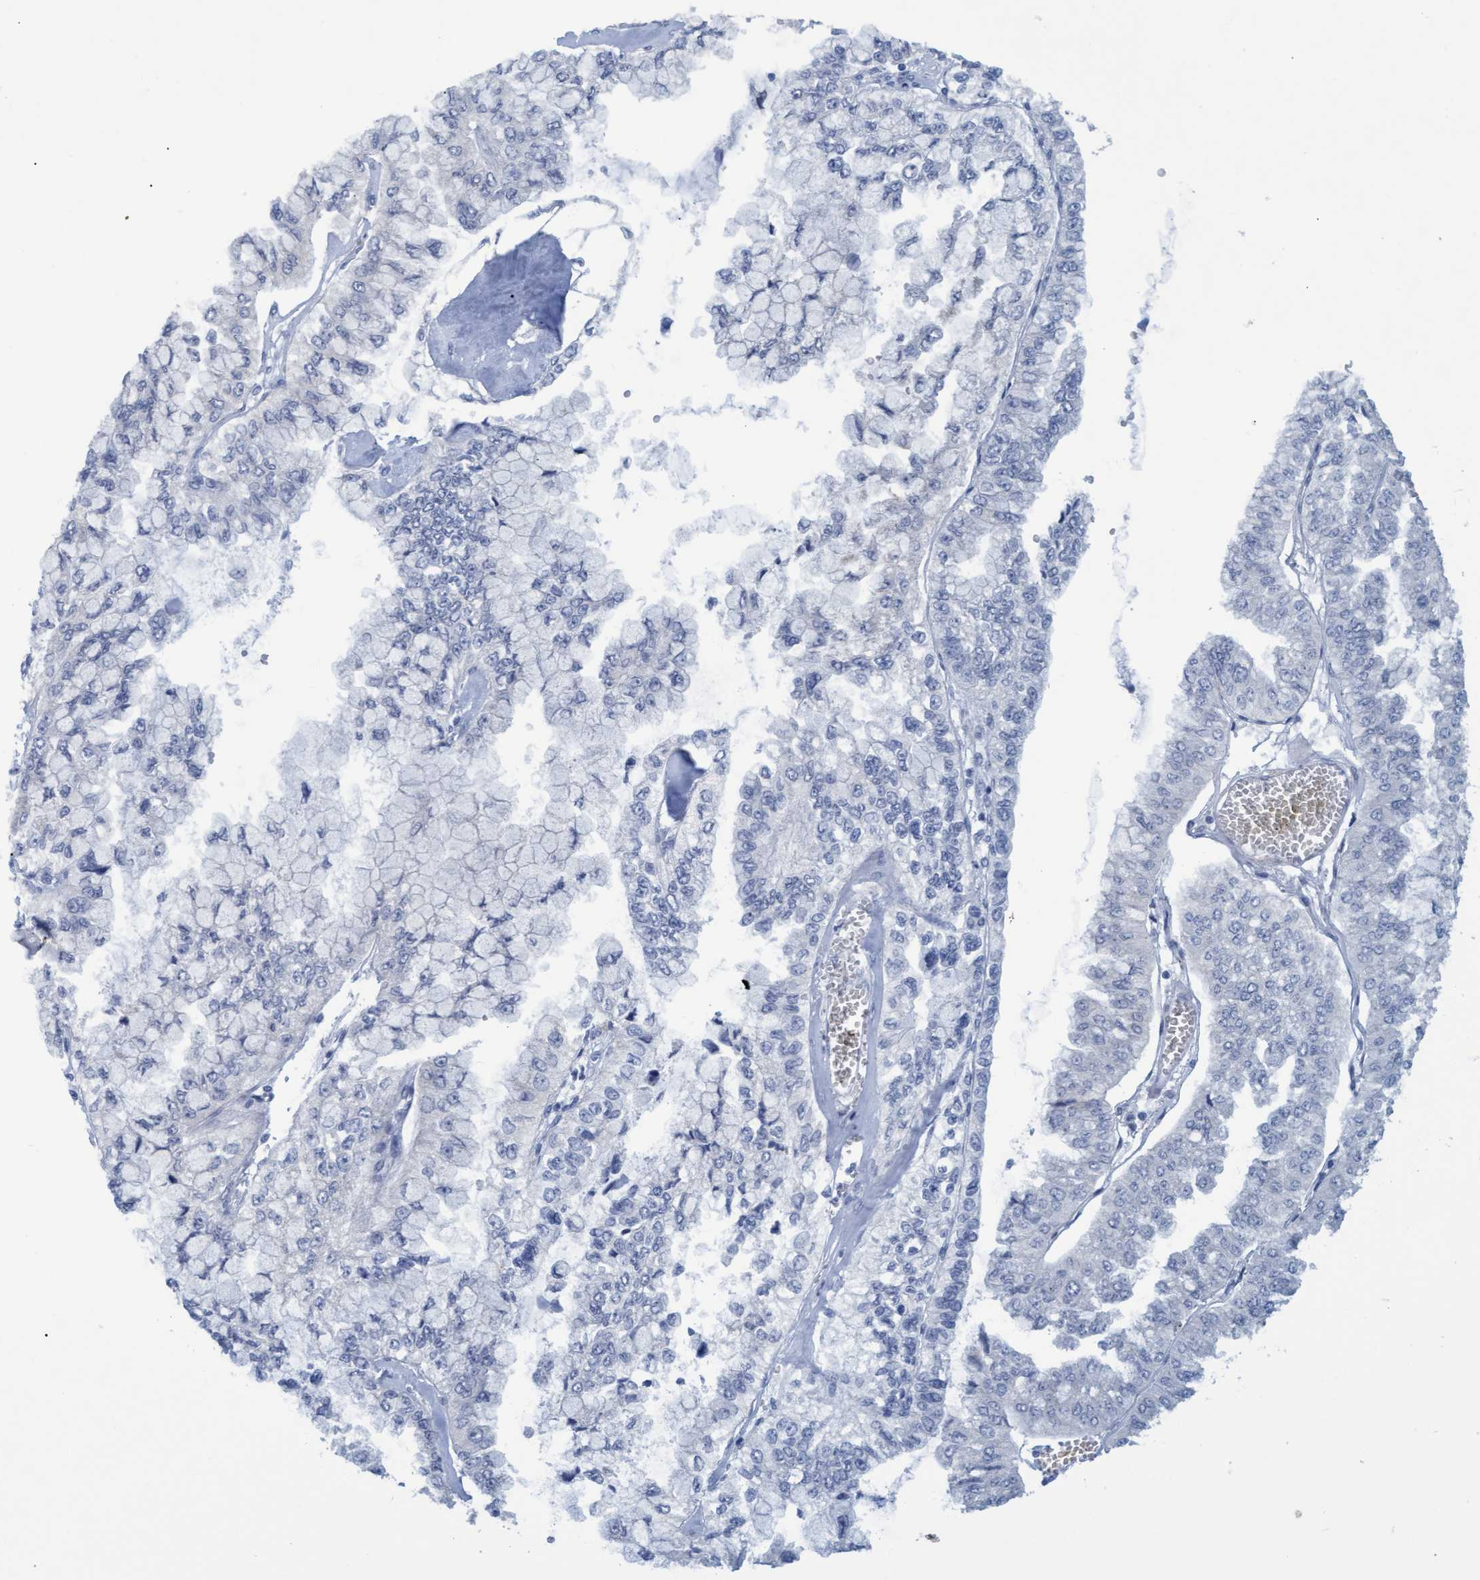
{"staining": {"intensity": "negative", "quantity": "none", "location": "none"}, "tissue": "liver cancer", "cell_type": "Tumor cells", "image_type": "cancer", "snomed": [{"axis": "morphology", "description": "Cholangiocarcinoma"}, {"axis": "topography", "description": "Liver"}], "caption": "This is a micrograph of IHC staining of liver cancer, which shows no positivity in tumor cells.", "gene": "SSTR3", "patient": {"sex": "female", "age": 79}}